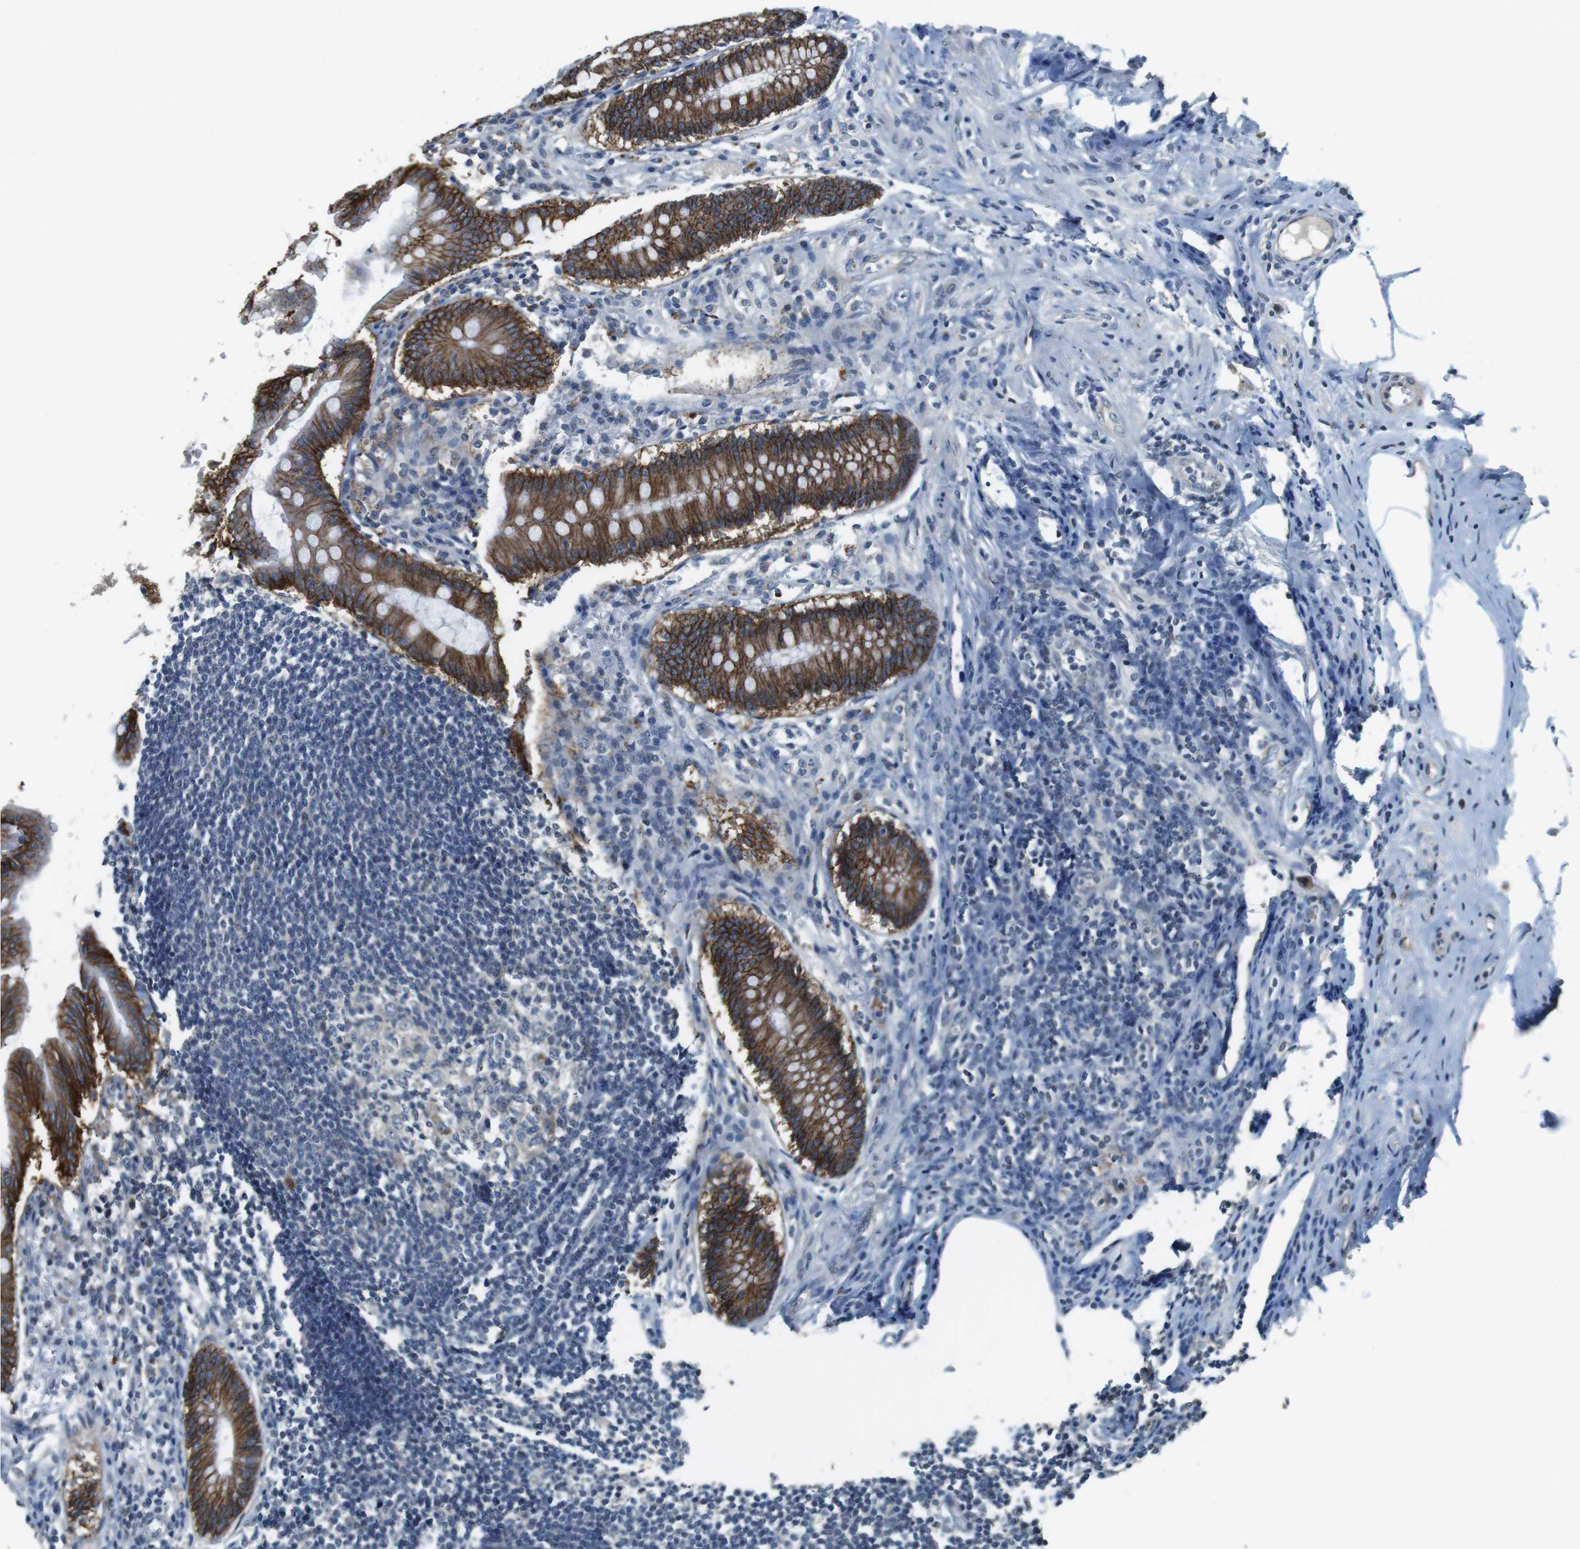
{"staining": {"intensity": "strong", "quantity": ">75%", "location": "cytoplasmic/membranous"}, "tissue": "appendix", "cell_type": "Glandular cells", "image_type": "normal", "snomed": [{"axis": "morphology", "description": "Normal tissue, NOS"}, {"axis": "topography", "description": "Appendix"}], "caption": "About >75% of glandular cells in unremarkable appendix display strong cytoplasmic/membranous protein staining as visualized by brown immunohistochemical staining.", "gene": "CLDN7", "patient": {"sex": "female", "age": 50}}